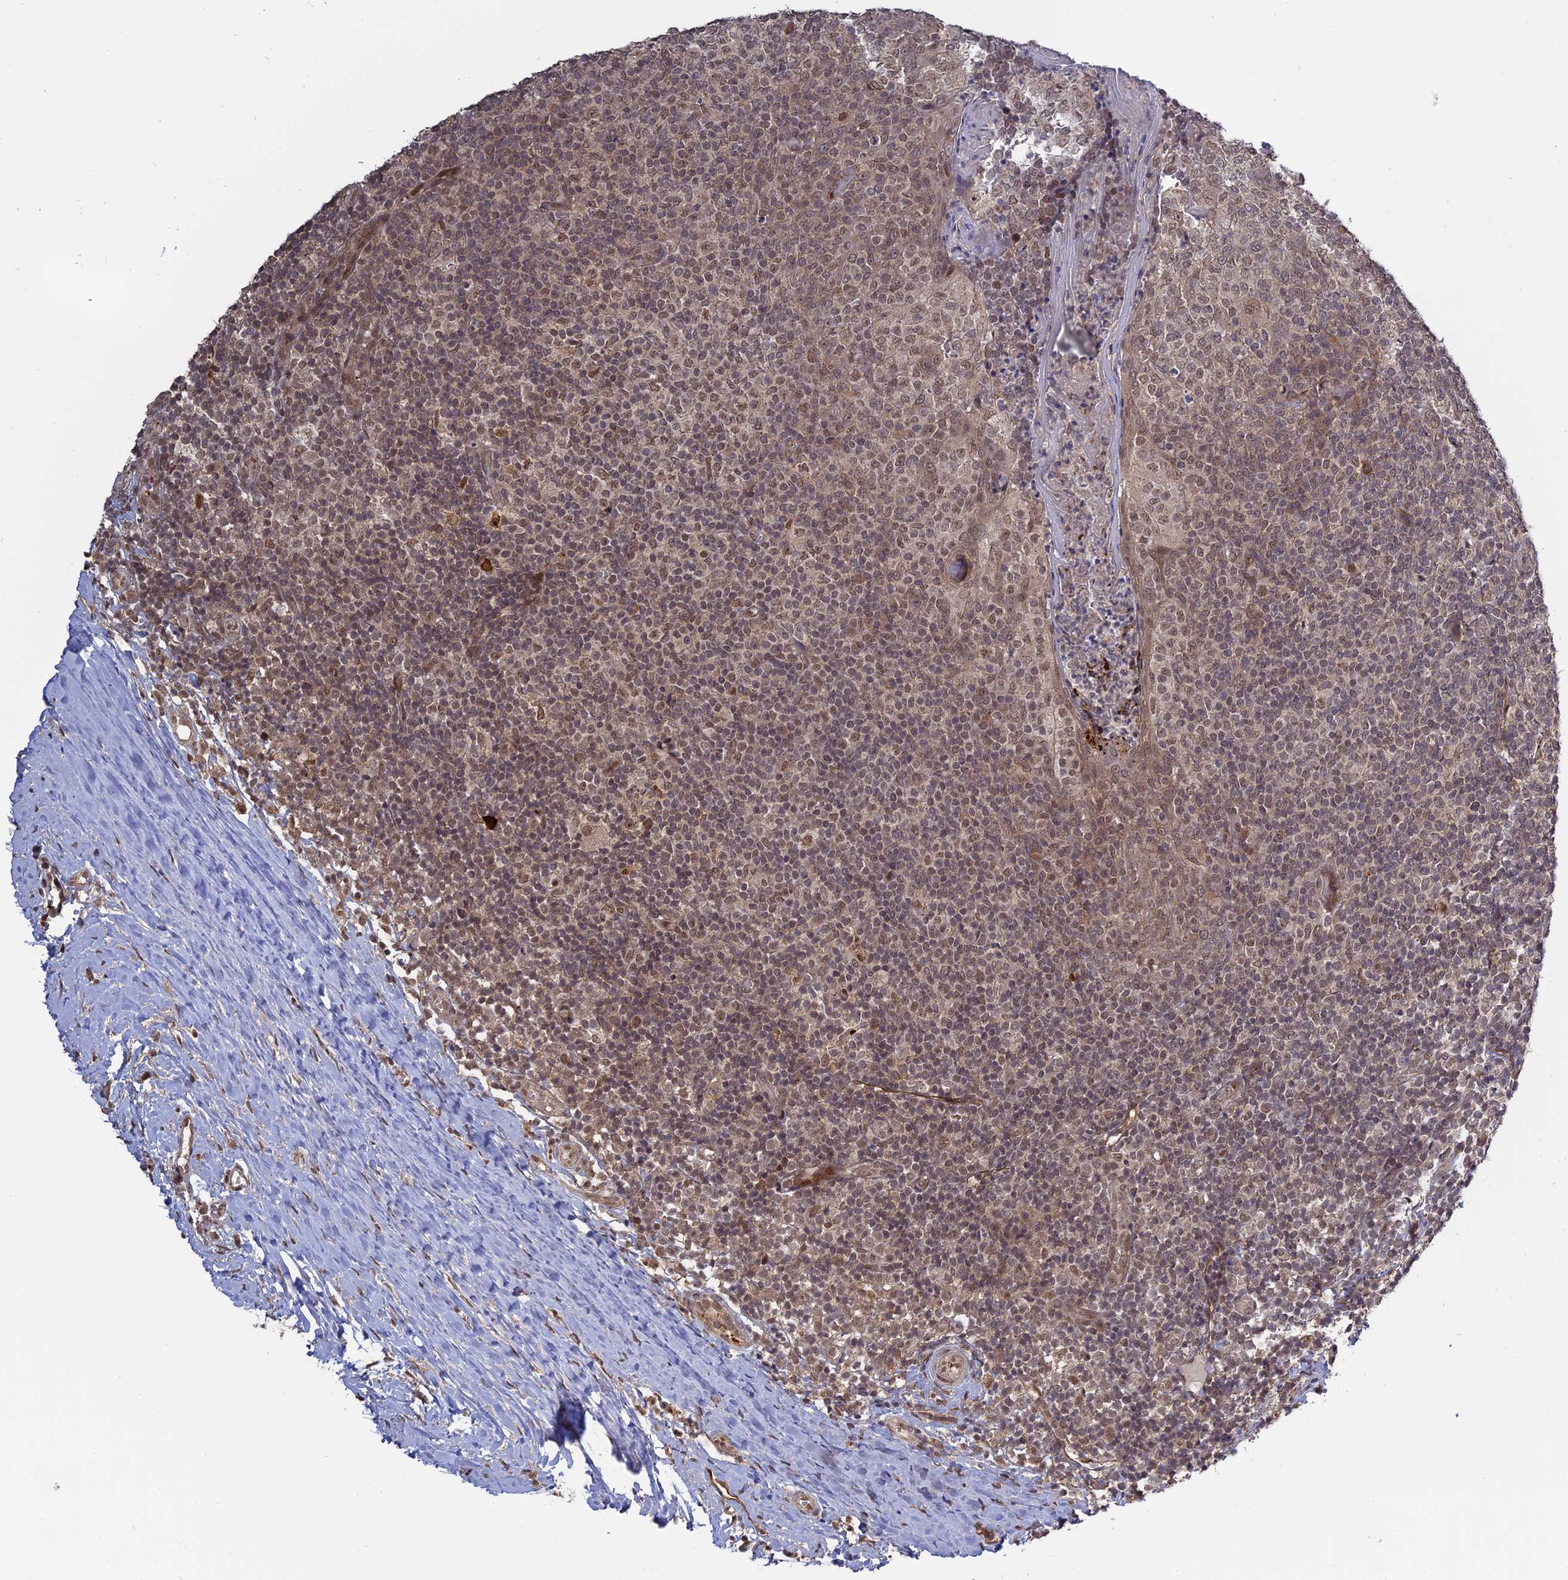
{"staining": {"intensity": "weak", "quantity": ">75%", "location": "nuclear"}, "tissue": "tonsil", "cell_type": "Germinal center cells", "image_type": "normal", "snomed": [{"axis": "morphology", "description": "Normal tissue, NOS"}, {"axis": "topography", "description": "Tonsil"}], "caption": "Immunohistochemical staining of normal human tonsil reveals weak nuclear protein positivity in approximately >75% of germinal center cells.", "gene": "PKIG", "patient": {"sex": "female", "age": 19}}